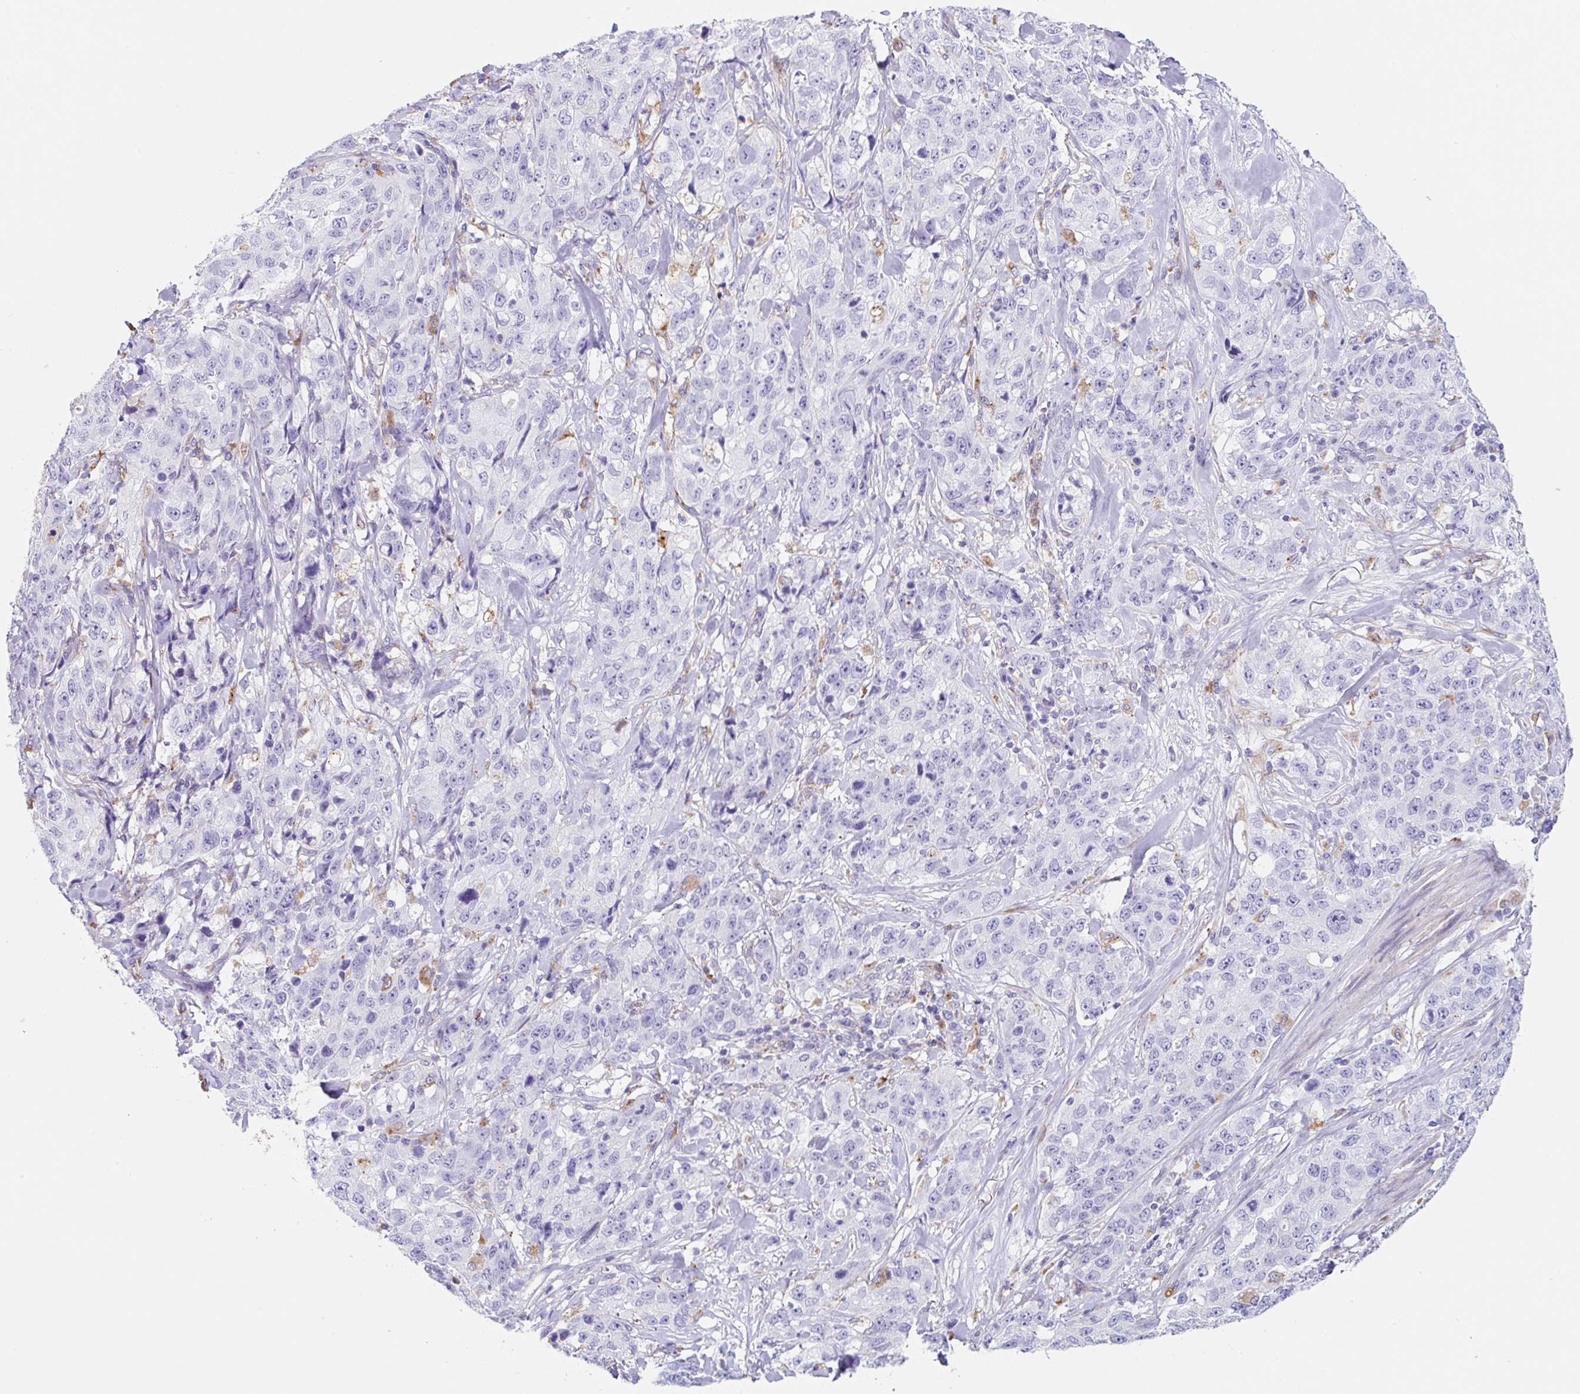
{"staining": {"intensity": "negative", "quantity": "none", "location": "none"}, "tissue": "stomach cancer", "cell_type": "Tumor cells", "image_type": "cancer", "snomed": [{"axis": "morphology", "description": "Adenocarcinoma, NOS"}, {"axis": "topography", "description": "Stomach"}], "caption": "This is an IHC micrograph of human stomach cancer. There is no expression in tumor cells.", "gene": "DKK4", "patient": {"sex": "male", "age": 48}}